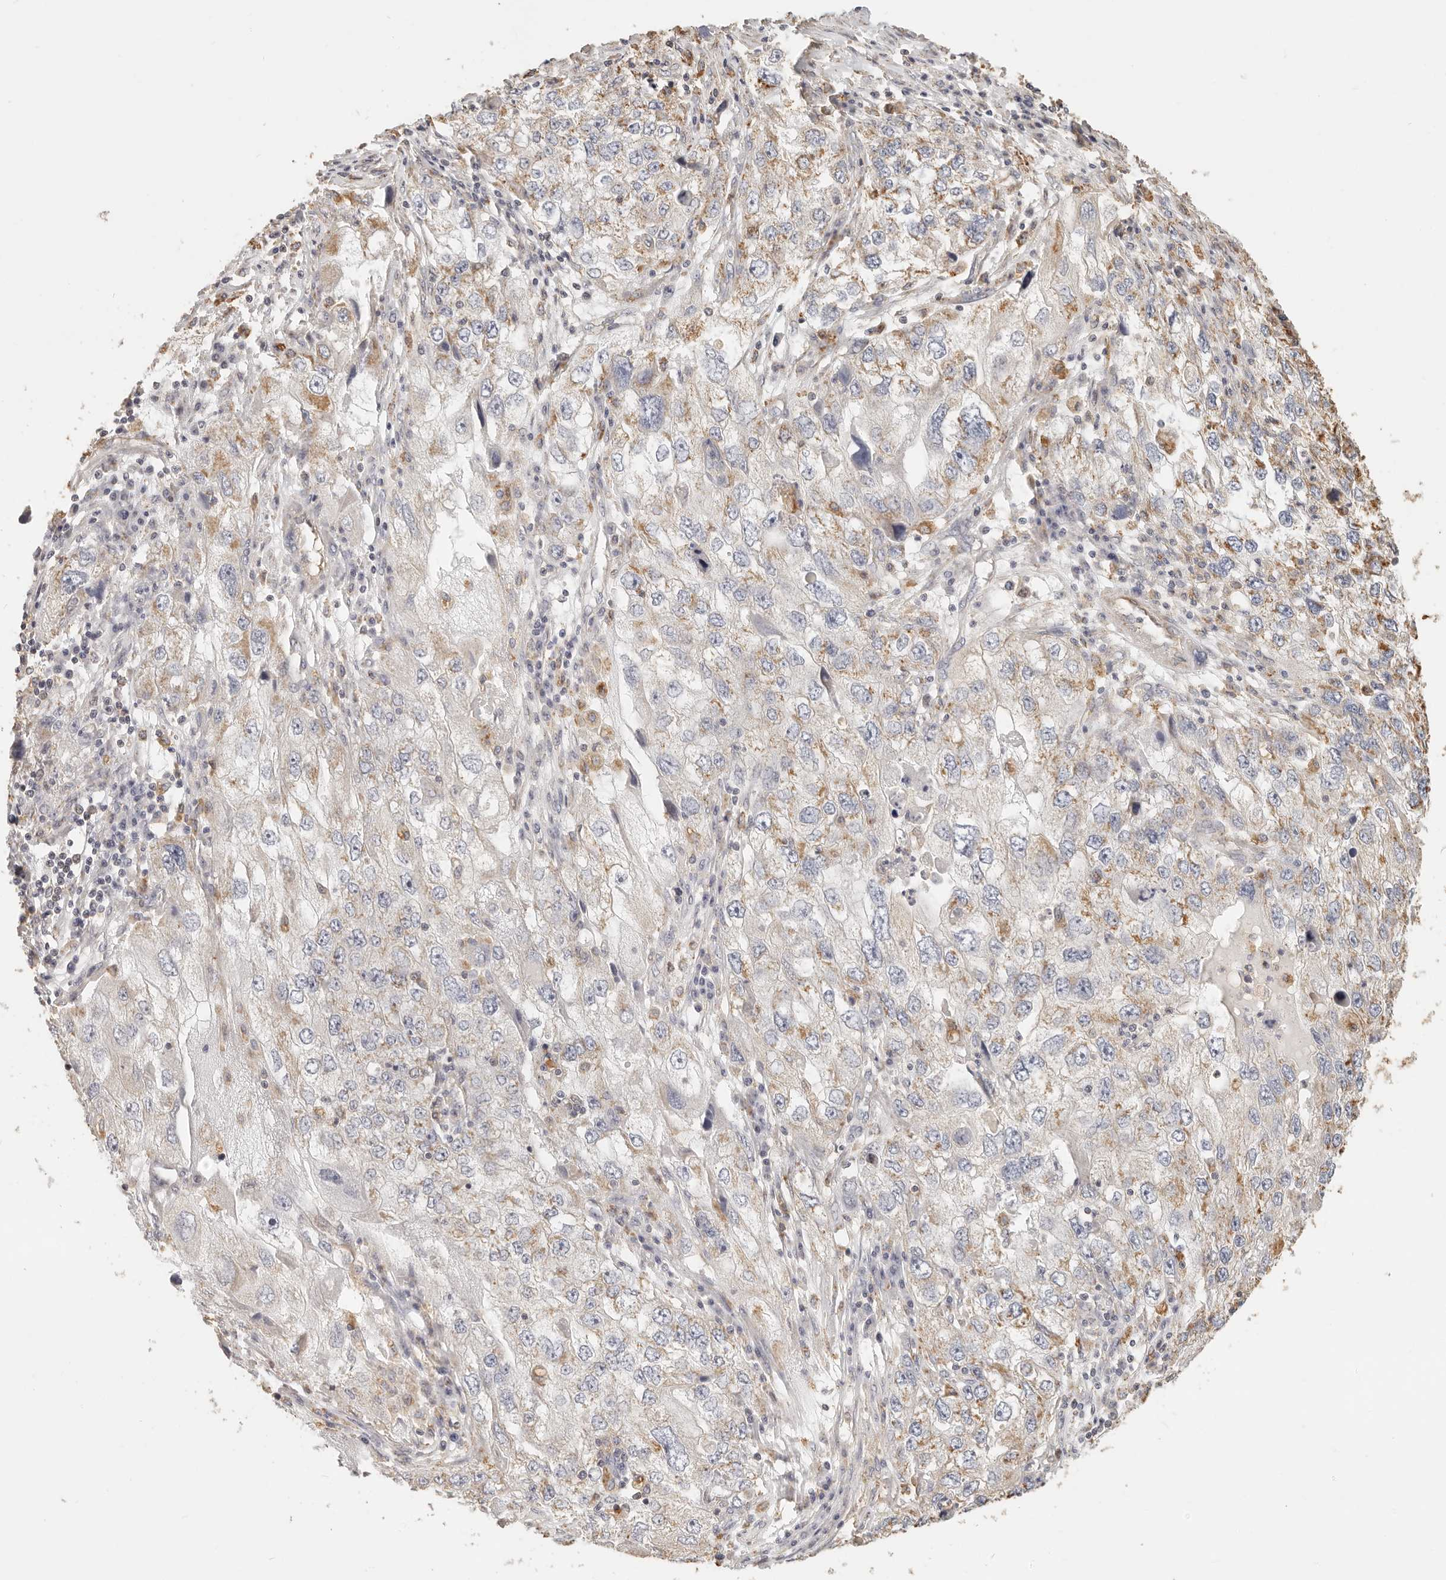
{"staining": {"intensity": "moderate", "quantity": "<25%", "location": "cytoplasmic/membranous"}, "tissue": "endometrial cancer", "cell_type": "Tumor cells", "image_type": "cancer", "snomed": [{"axis": "morphology", "description": "Adenocarcinoma, NOS"}, {"axis": "topography", "description": "Endometrium"}], "caption": "Moderate cytoplasmic/membranous staining for a protein is seen in approximately <25% of tumor cells of endometrial cancer using immunohistochemistry.", "gene": "CNMD", "patient": {"sex": "female", "age": 49}}